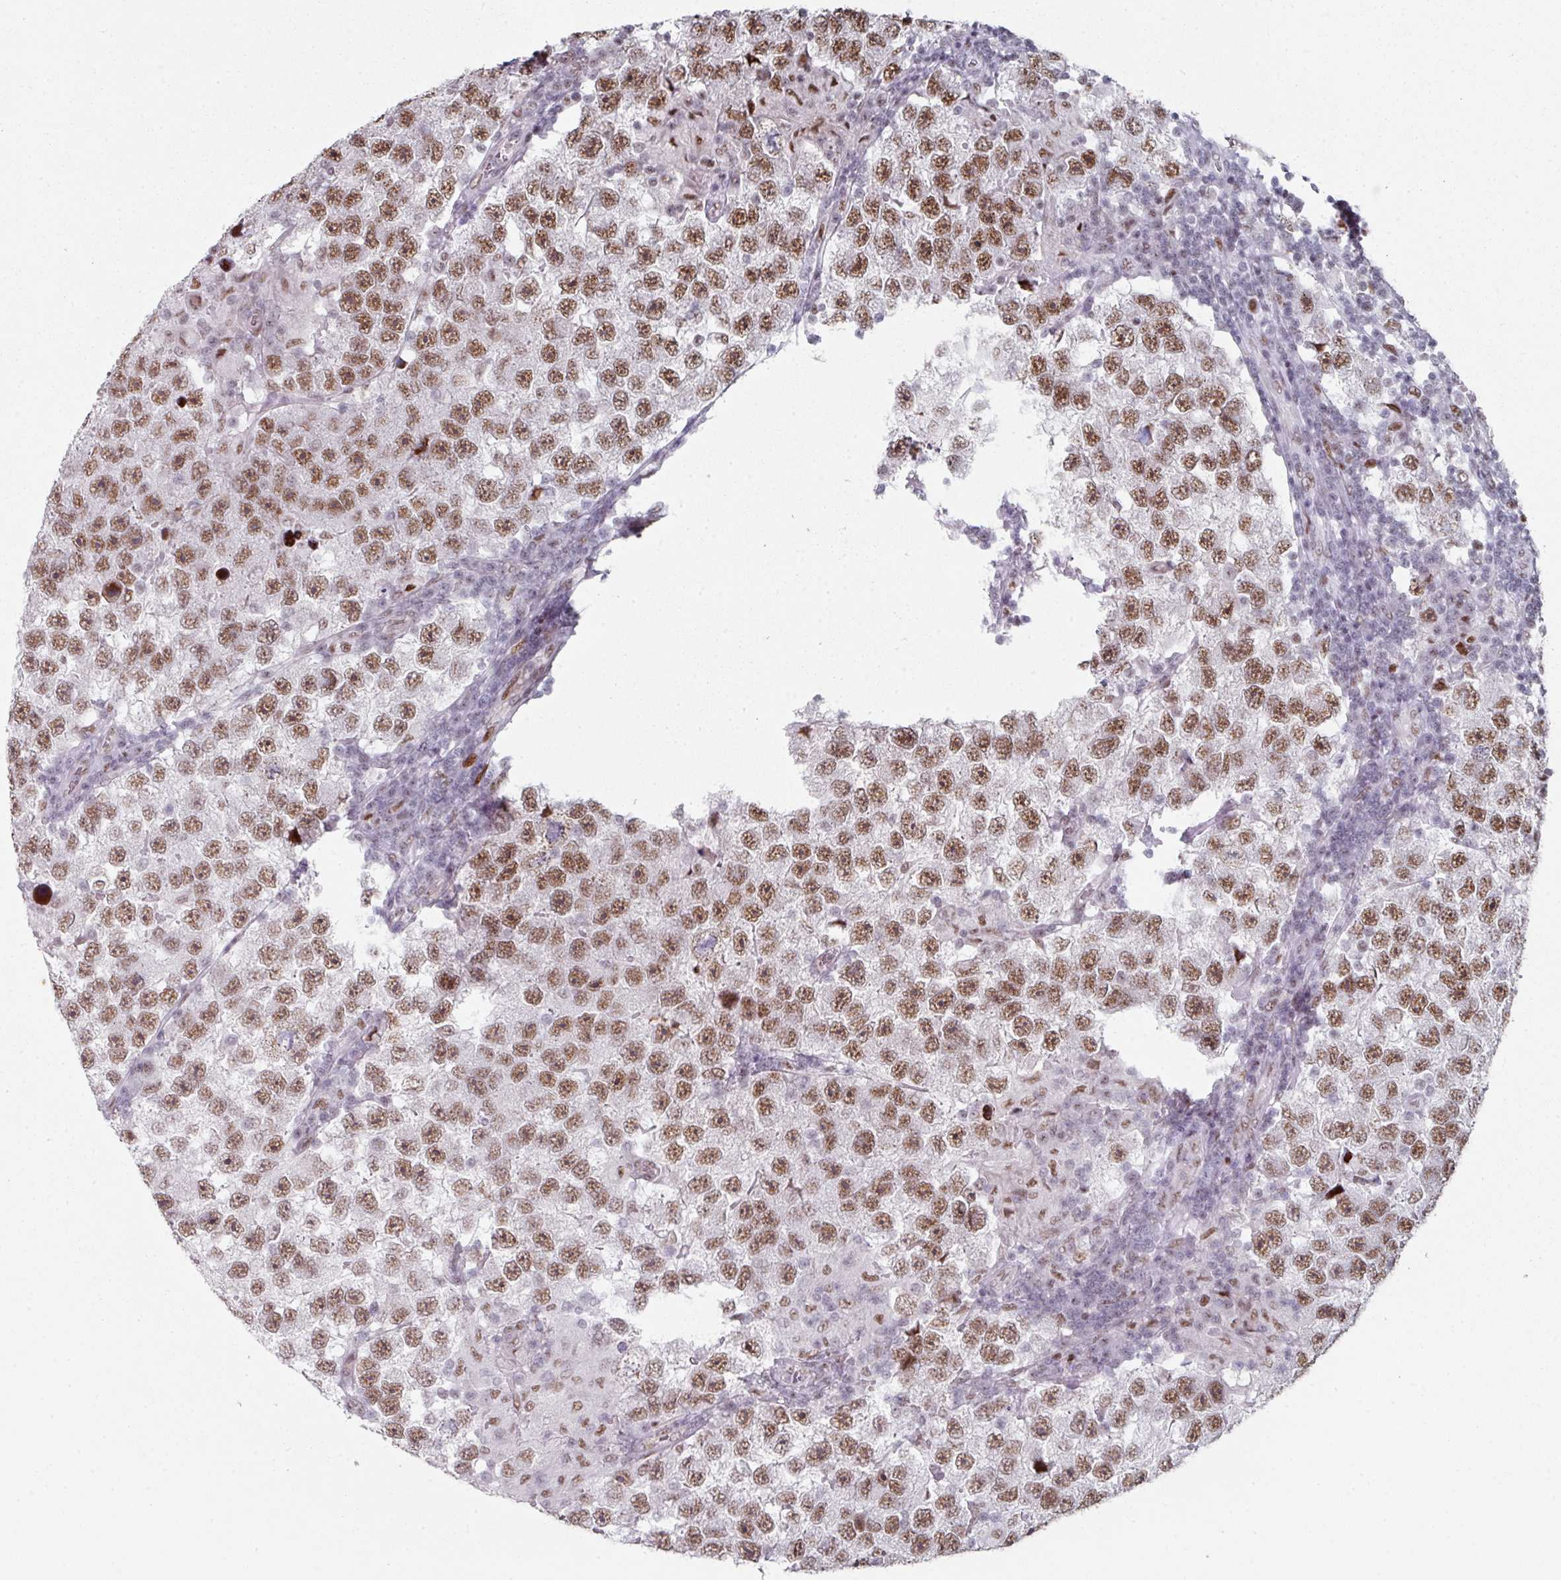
{"staining": {"intensity": "moderate", "quantity": ">75%", "location": "nuclear"}, "tissue": "testis cancer", "cell_type": "Tumor cells", "image_type": "cancer", "snomed": [{"axis": "morphology", "description": "Seminoma, NOS"}, {"axis": "topography", "description": "Testis"}], "caption": "Testis seminoma stained with DAB (3,3'-diaminobenzidine) immunohistochemistry exhibits medium levels of moderate nuclear expression in about >75% of tumor cells.", "gene": "SF3B5", "patient": {"sex": "male", "age": 26}}